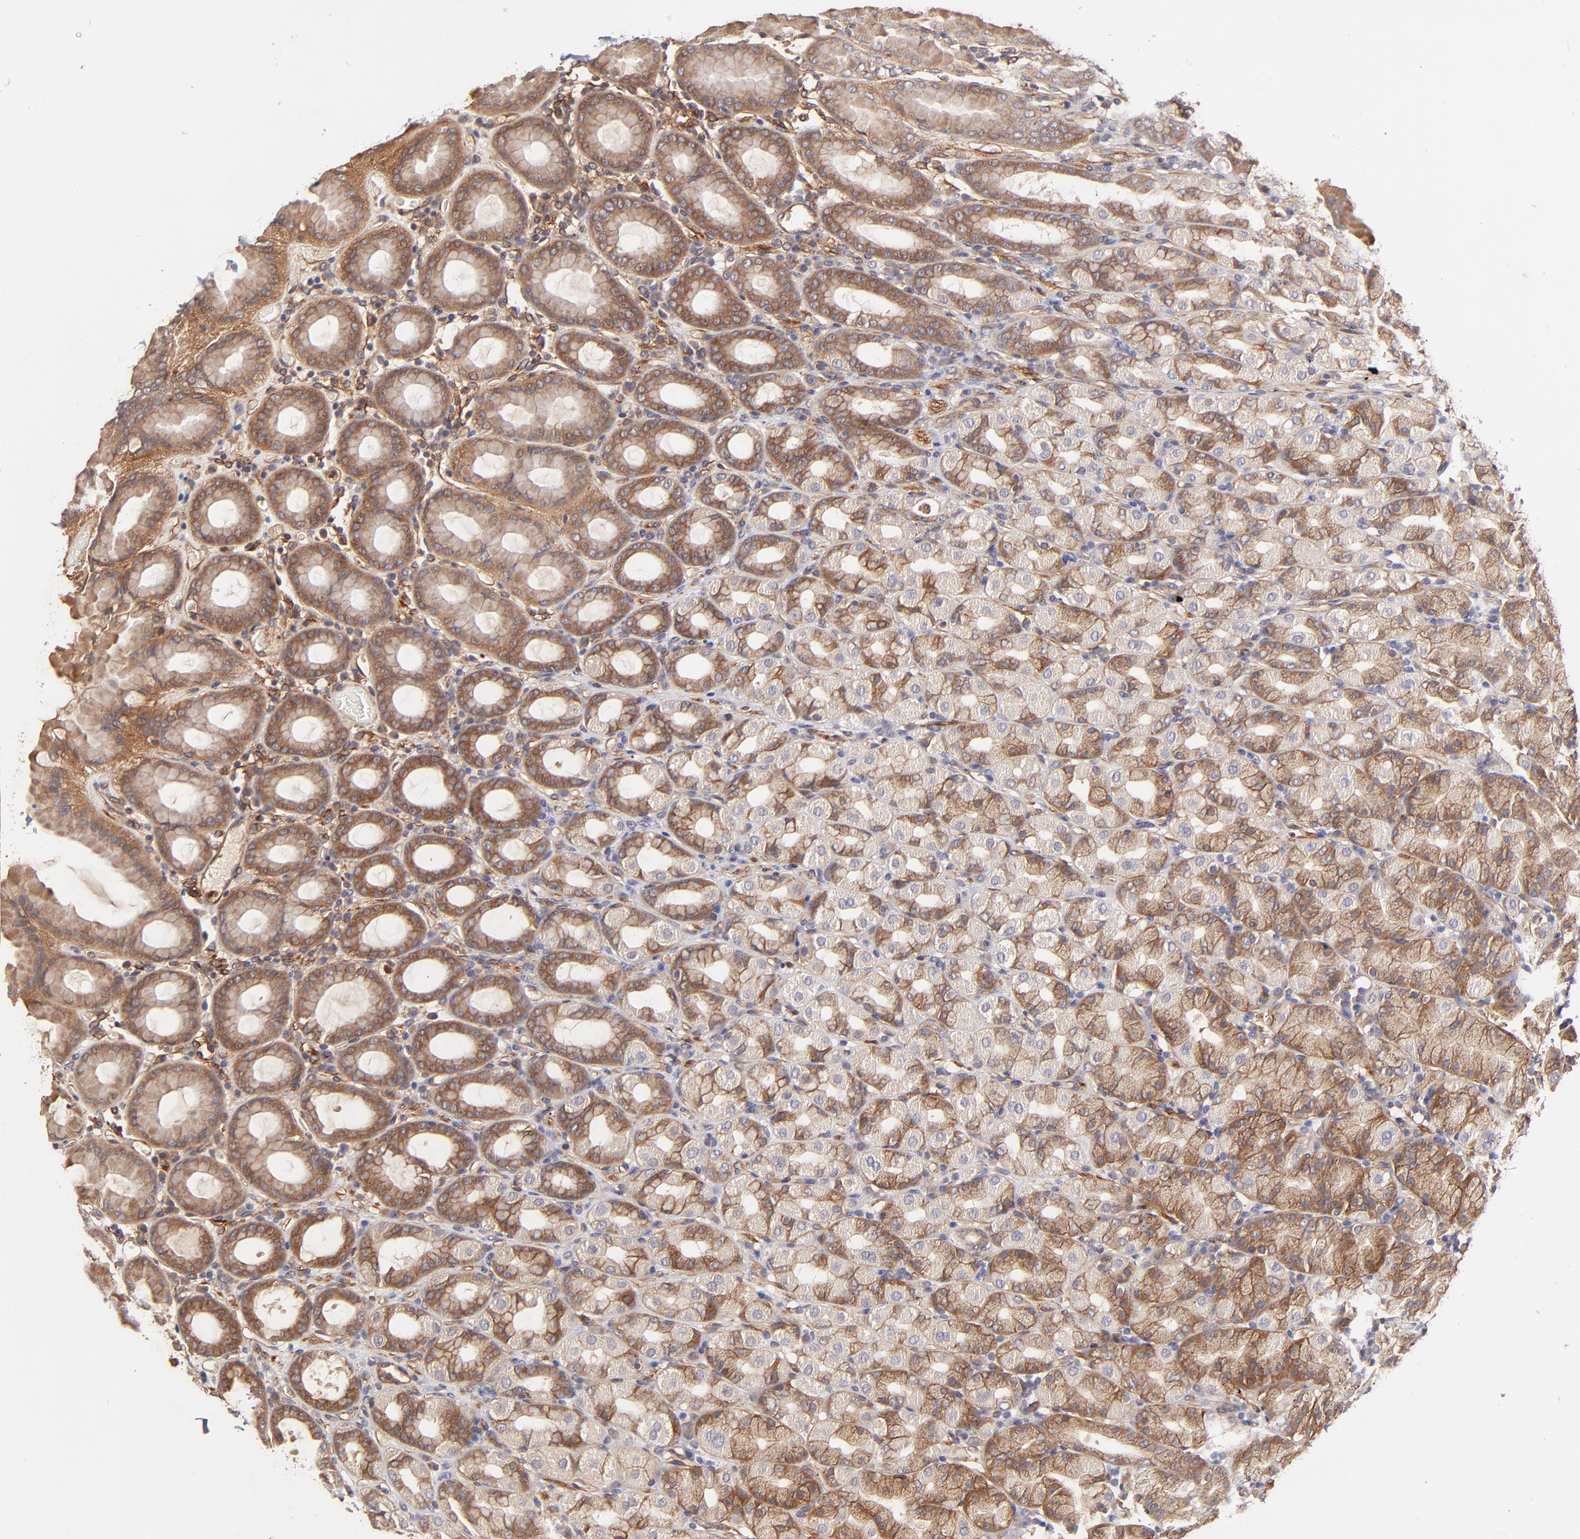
{"staining": {"intensity": "strong", "quantity": ">75%", "location": "cytoplasmic/membranous"}, "tissue": "stomach", "cell_type": "Glandular cells", "image_type": "normal", "snomed": [{"axis": "morphology", "description": "Normal tissue, NOS"}, {"axis": "topography", "description": "Stomach, upper"}], "caption": "Immunohistochemical staining of unremarkable human stomach exhibits strong cytoplasmic/membranous protein staining in approximately >75% of glandular cells. The protein of interest is shown in brown color, while the nuclei are stained blue.", "gene": "ITGB1", "patient": {"sex": "male", "age": 68}}